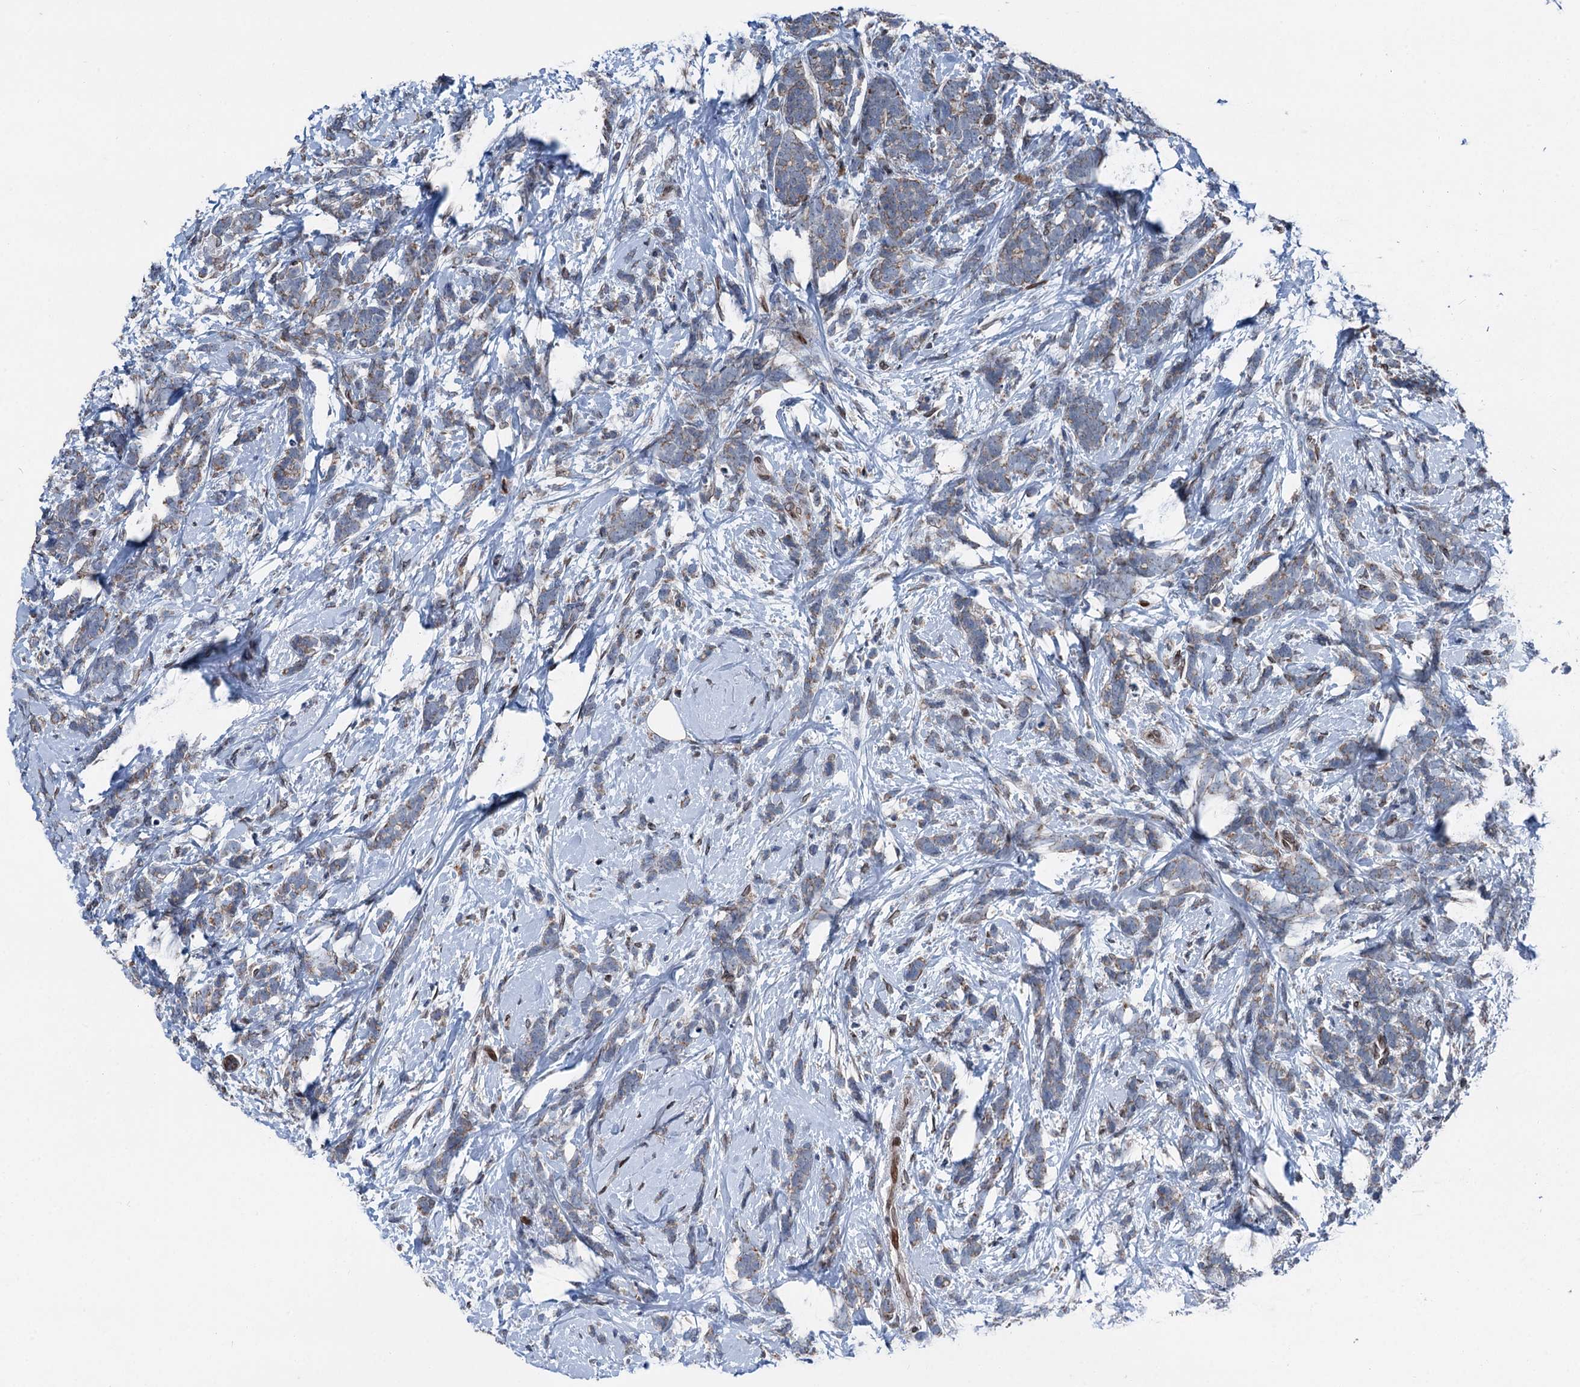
{"staining": {"intensity": "weak", "quantity": "25%-75%", "location": "cytoplasmic/membranous"}, "tissue": "breast cancer", "cell_type": "Tumor cells", "image_type": "cancer", "snomed": [{"axis": "morphology", "description": "Lobular carcinoma"}, {"axis": "topography", "description": "Breast"}], "caption": "Breast cancer (lobular carcinoma) stained with DAB (3,3'-diaminobenzidine) immunohistochemistry (IHC) shows low levels of weak cytoplasmic/membranous staining in approximately 25%-75% of tumor cells.", "gene": "MRPL14", "patient": {"sex": "female", "age": 58}}